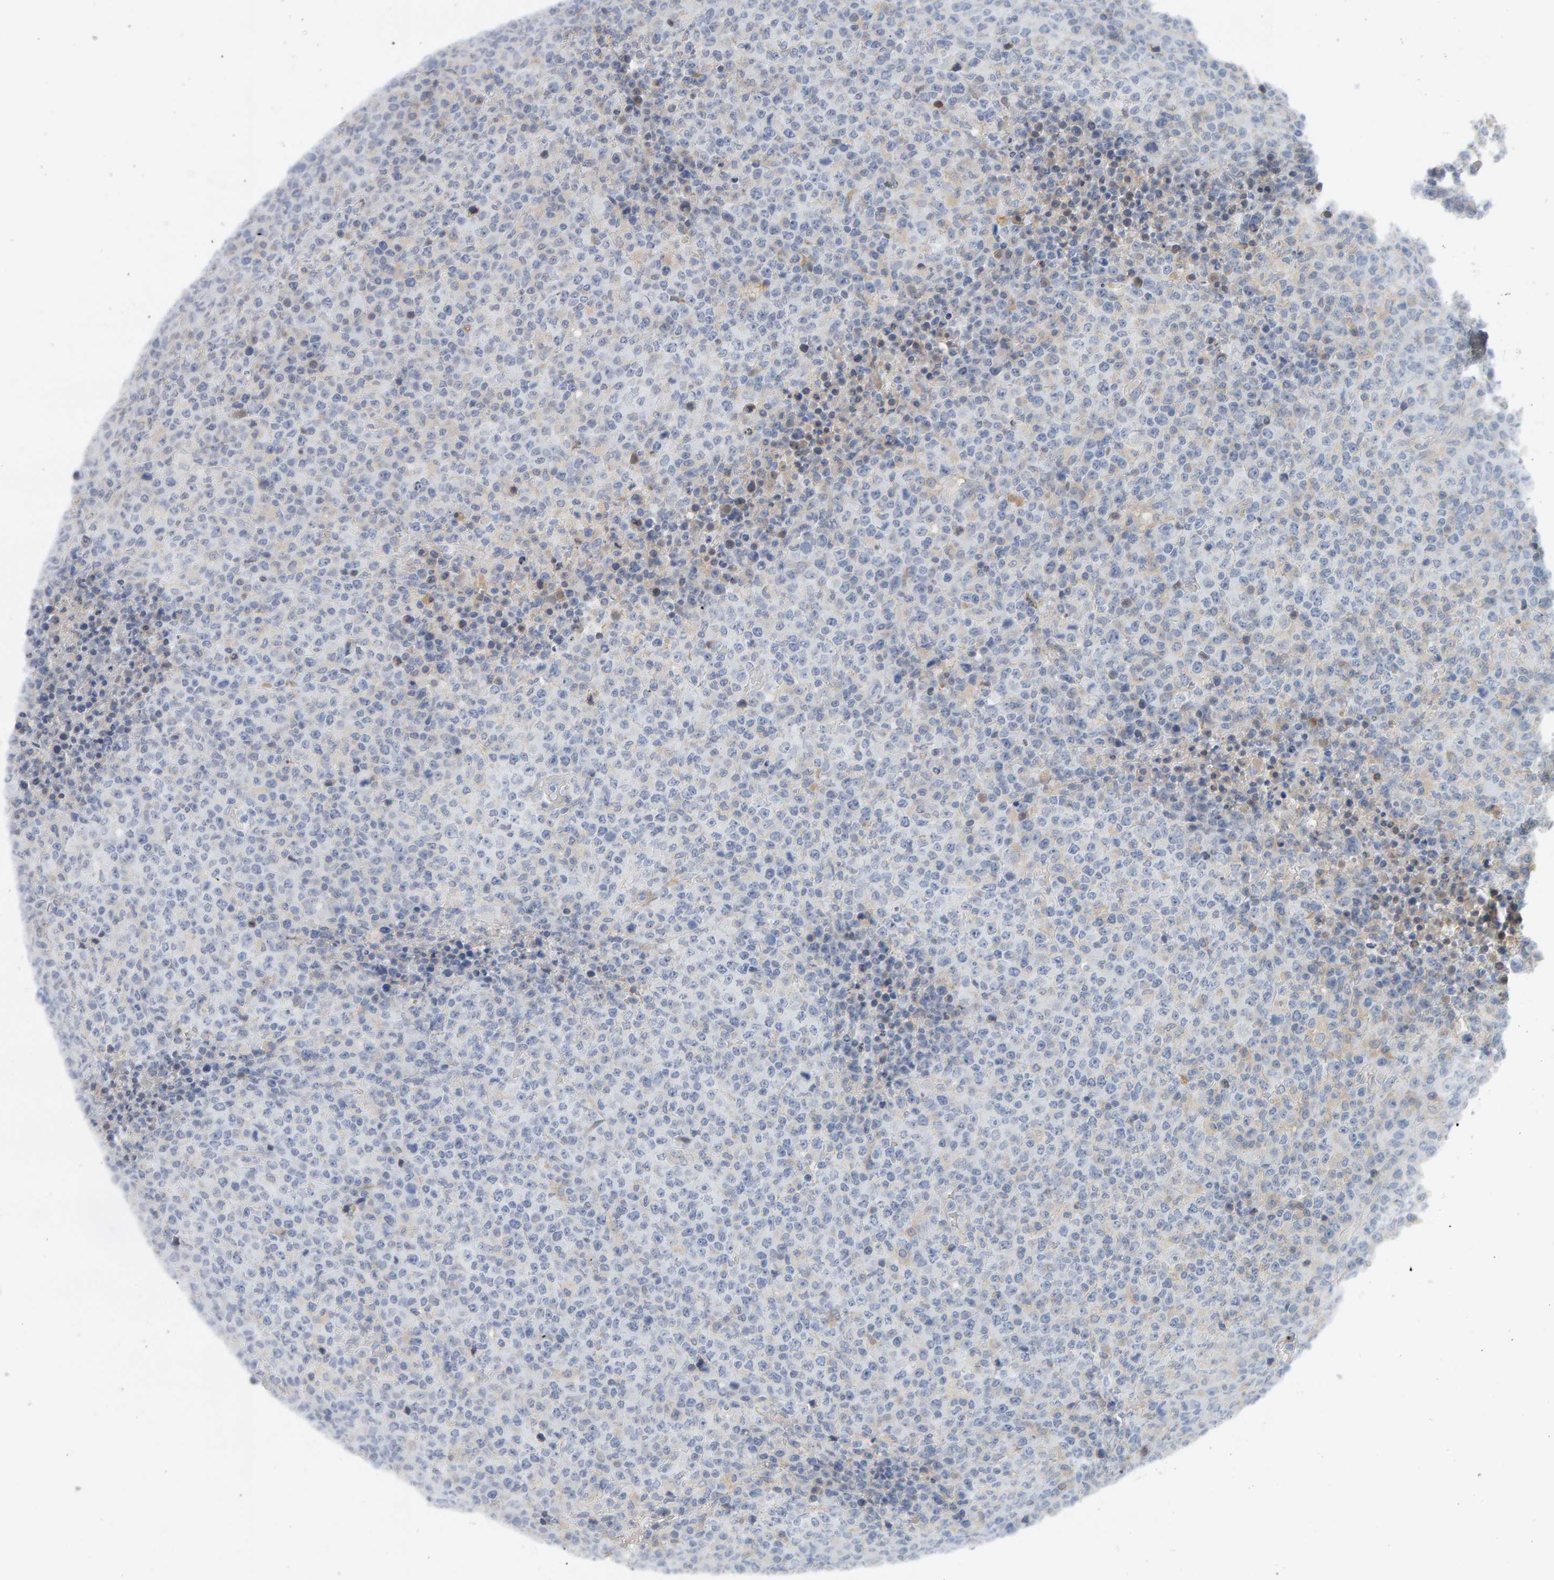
{"staining": {"intensity": "negative", "quantity": "none", "location": "none"}, "tissue": "lymphoma", "cell_type": "Tumor cells", "image_type": "cancer", "snomed": [{"axis": "morphology", "description": "Malignant lymphoma, non-Hodgkin's type, High grade"}, {"axis": "topography", "description": "Lymph node"}], "caption": "The immunohistochemistry histopathology image has no significant expression in tumor cells of high-grade malignant lymphoma, non-Hodgkin's type tissue.", "gene": "ADHFE1", "patient": {"sex": "male", "age": 13}}